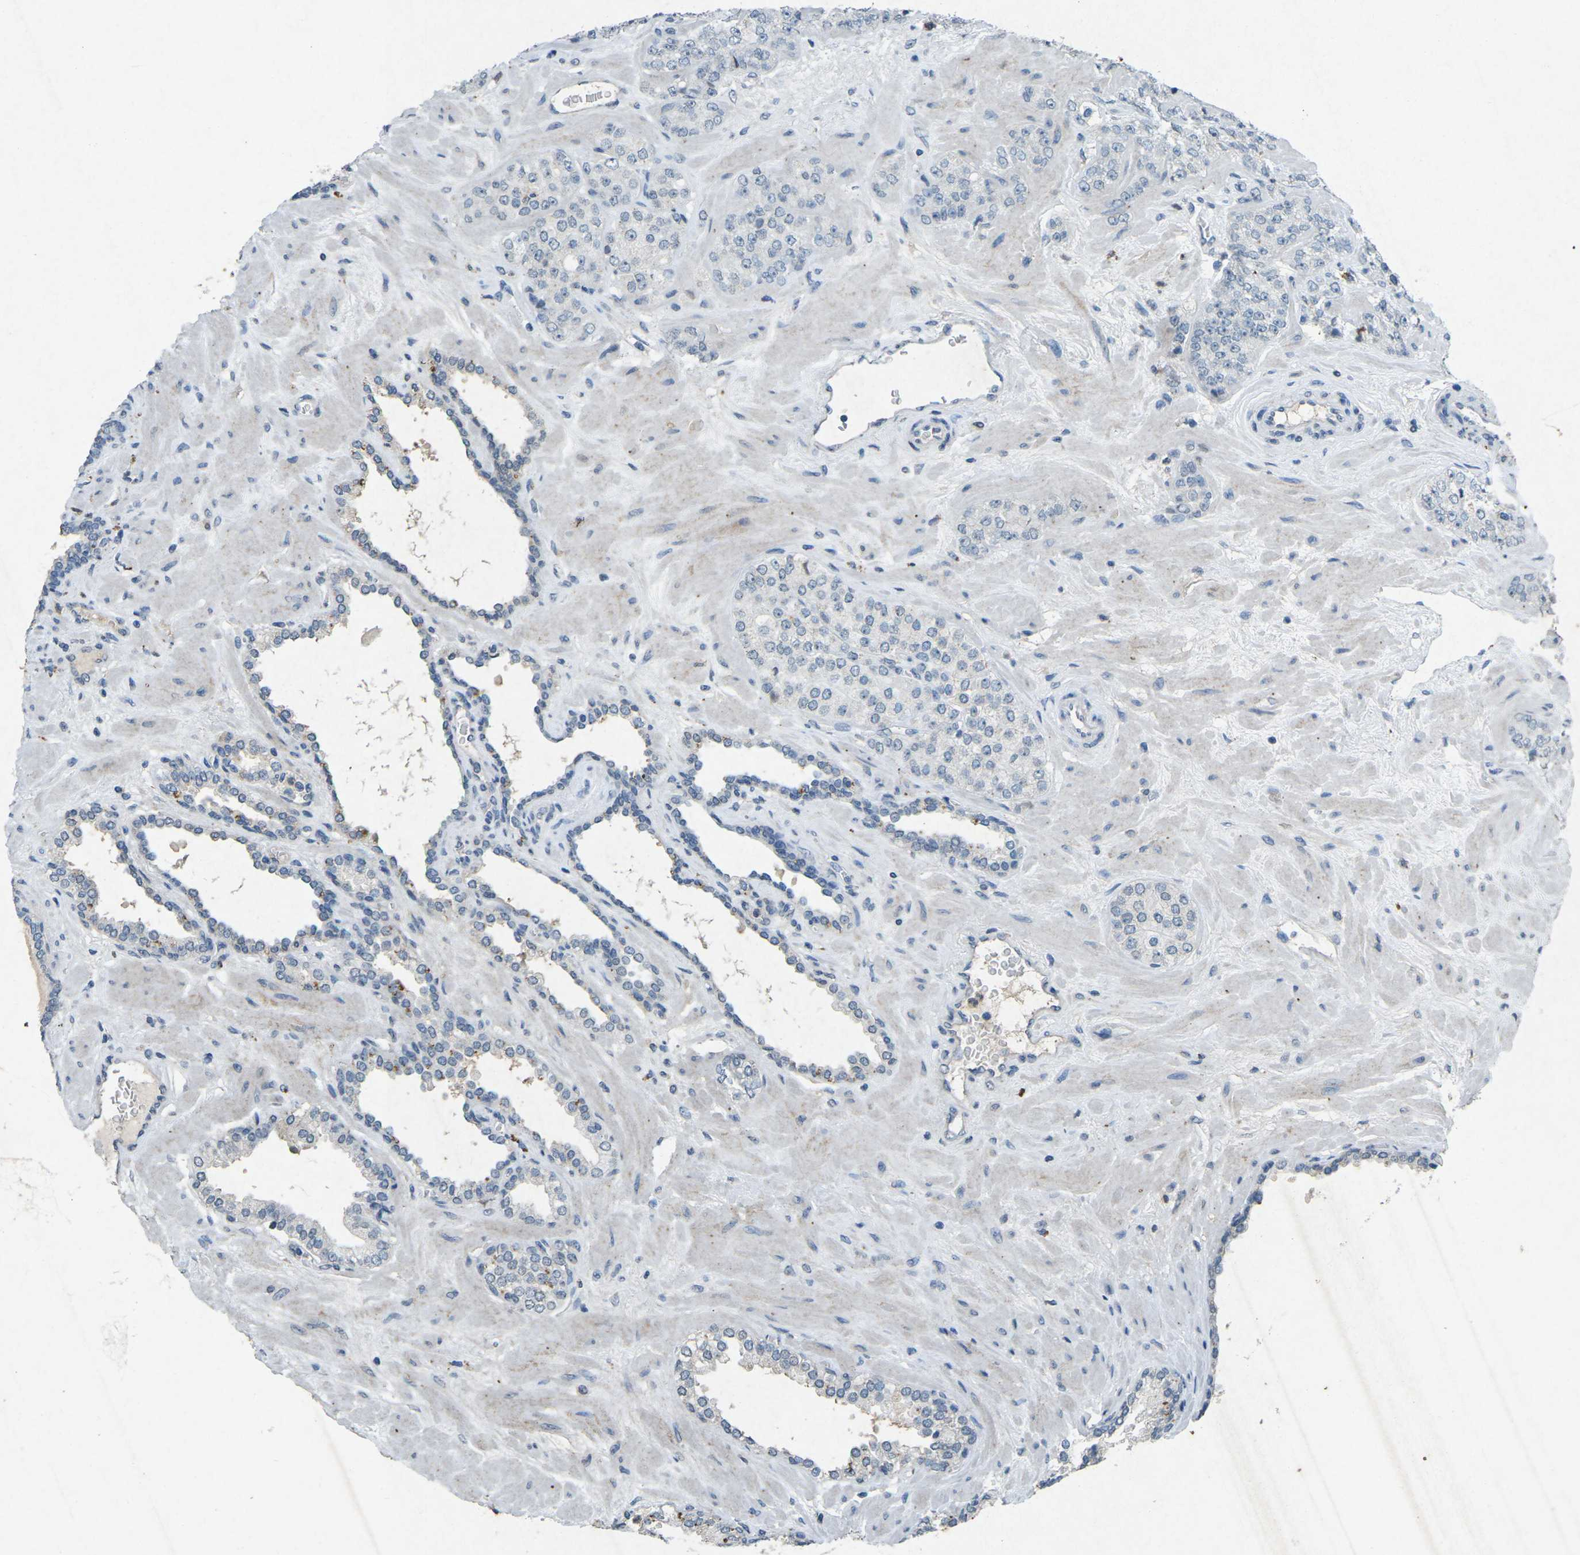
{"staining": {"intensity": "negative", "quantity": "none", "location": "none"}, "tissue": "prostate cancer", "cell_type": "Tumor cells", "image_type": "cancer", "snomed": [{"axis": "morphology", "description": "Adenocarcinoma, High grade"}, {"axis": "topography", "description": "Prostate"}], "caption": "Prostate adenocarcinoma (high-grade) stained for a protein using immunohistochemistry (IHC) displays no staining tumor cells.", "gene": "A1BG", "patient": {"sex": "male", "age": 64}}